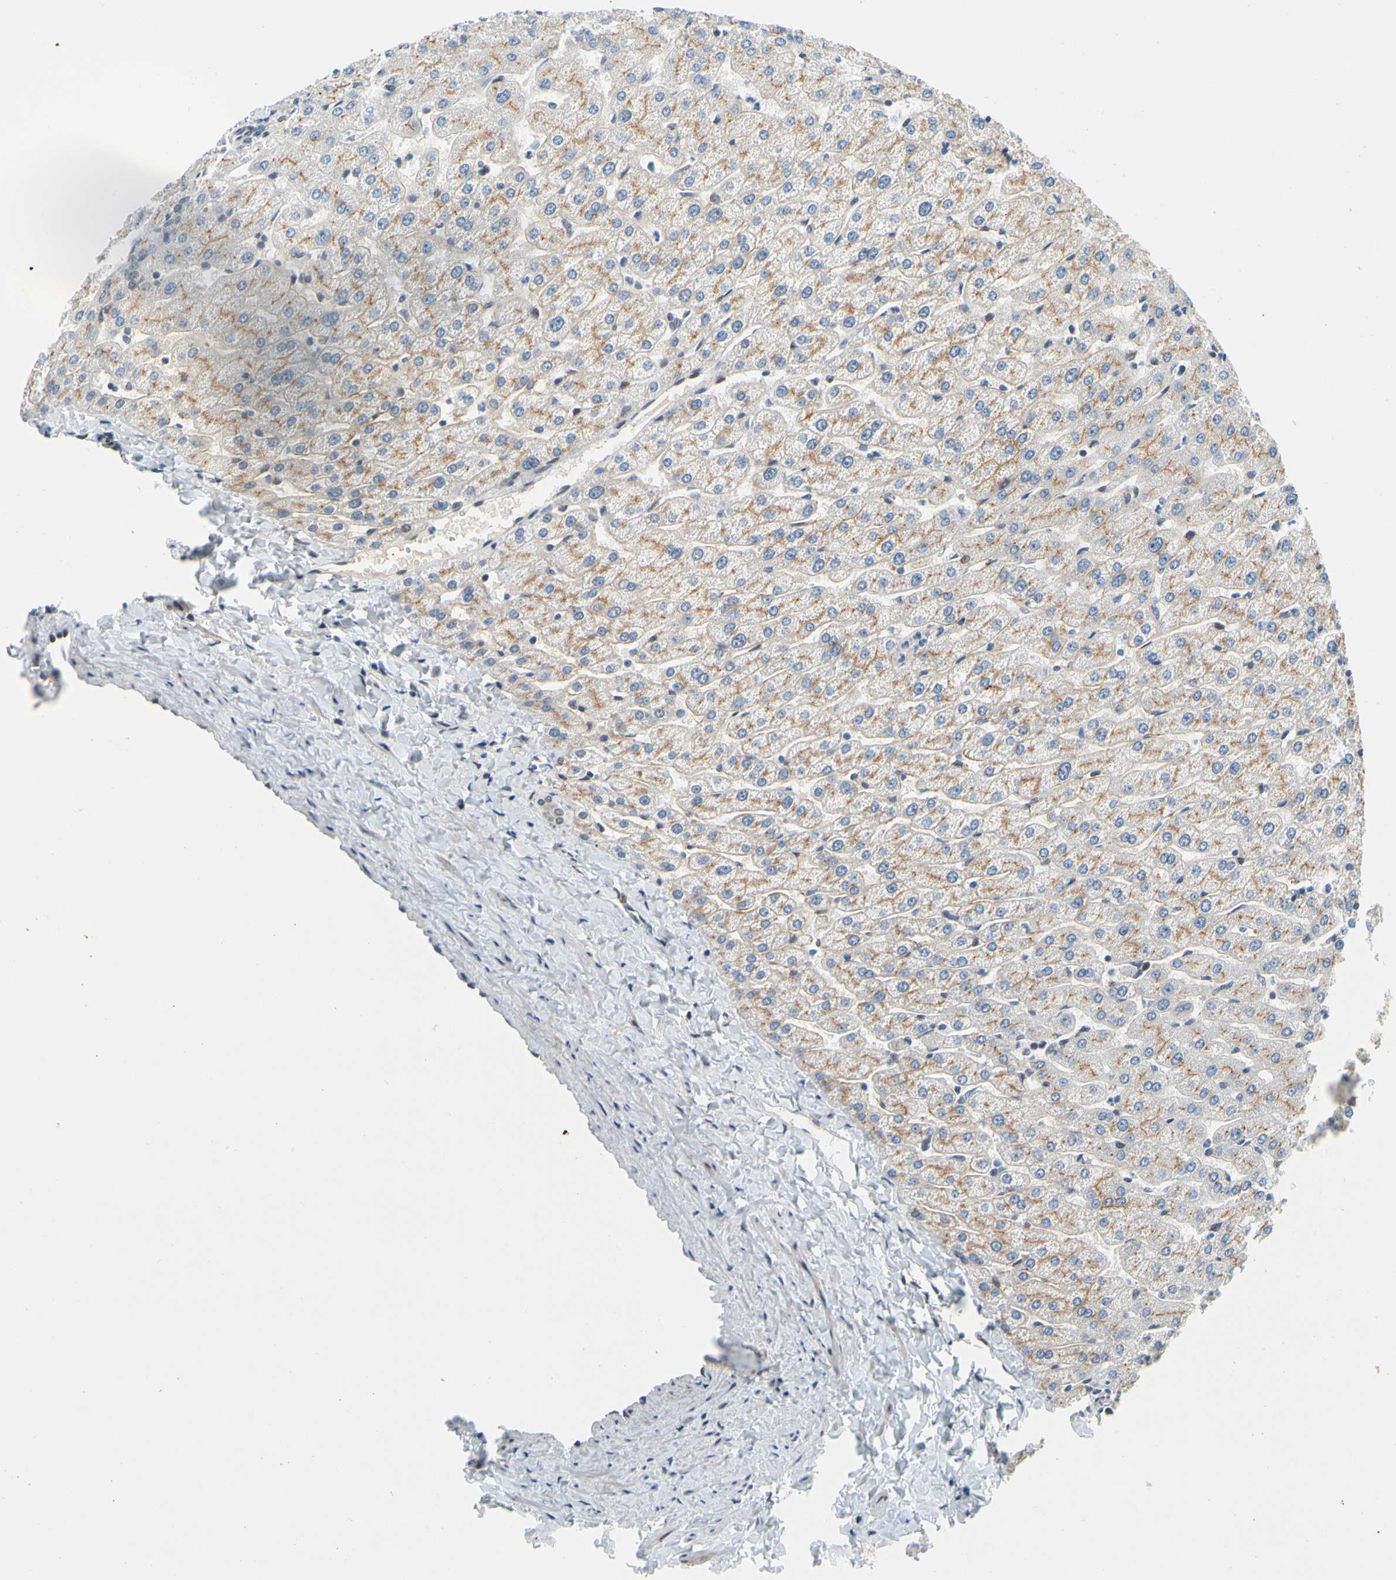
{"staining": {"intensity": "weak", "quantity": "<25%", "location": "cytoplasmic/membranous"}, "tissue": "liver", "cell_type": "Cholangiocytes", "image_type": "normal", "snomed": [{"axis": "morphology", "description": "Normal tissue, NOS"}, {"axis": "morphology", "description": "Fibrosis, NOS"}, {"axis": "topography", "description": "Liver"}], "caption": "Cholangiocytes show no significant protein positivity in unremarkable liver. The staining was performed using DAB (3,3'-diaminobenzidine) to visualize the protein expression in brown, while the nuclei were stained in blue with hematoxylin (Magnification: 20x).", "gene": "POGZ", "patient": {"sex": "female", "age": 29}}